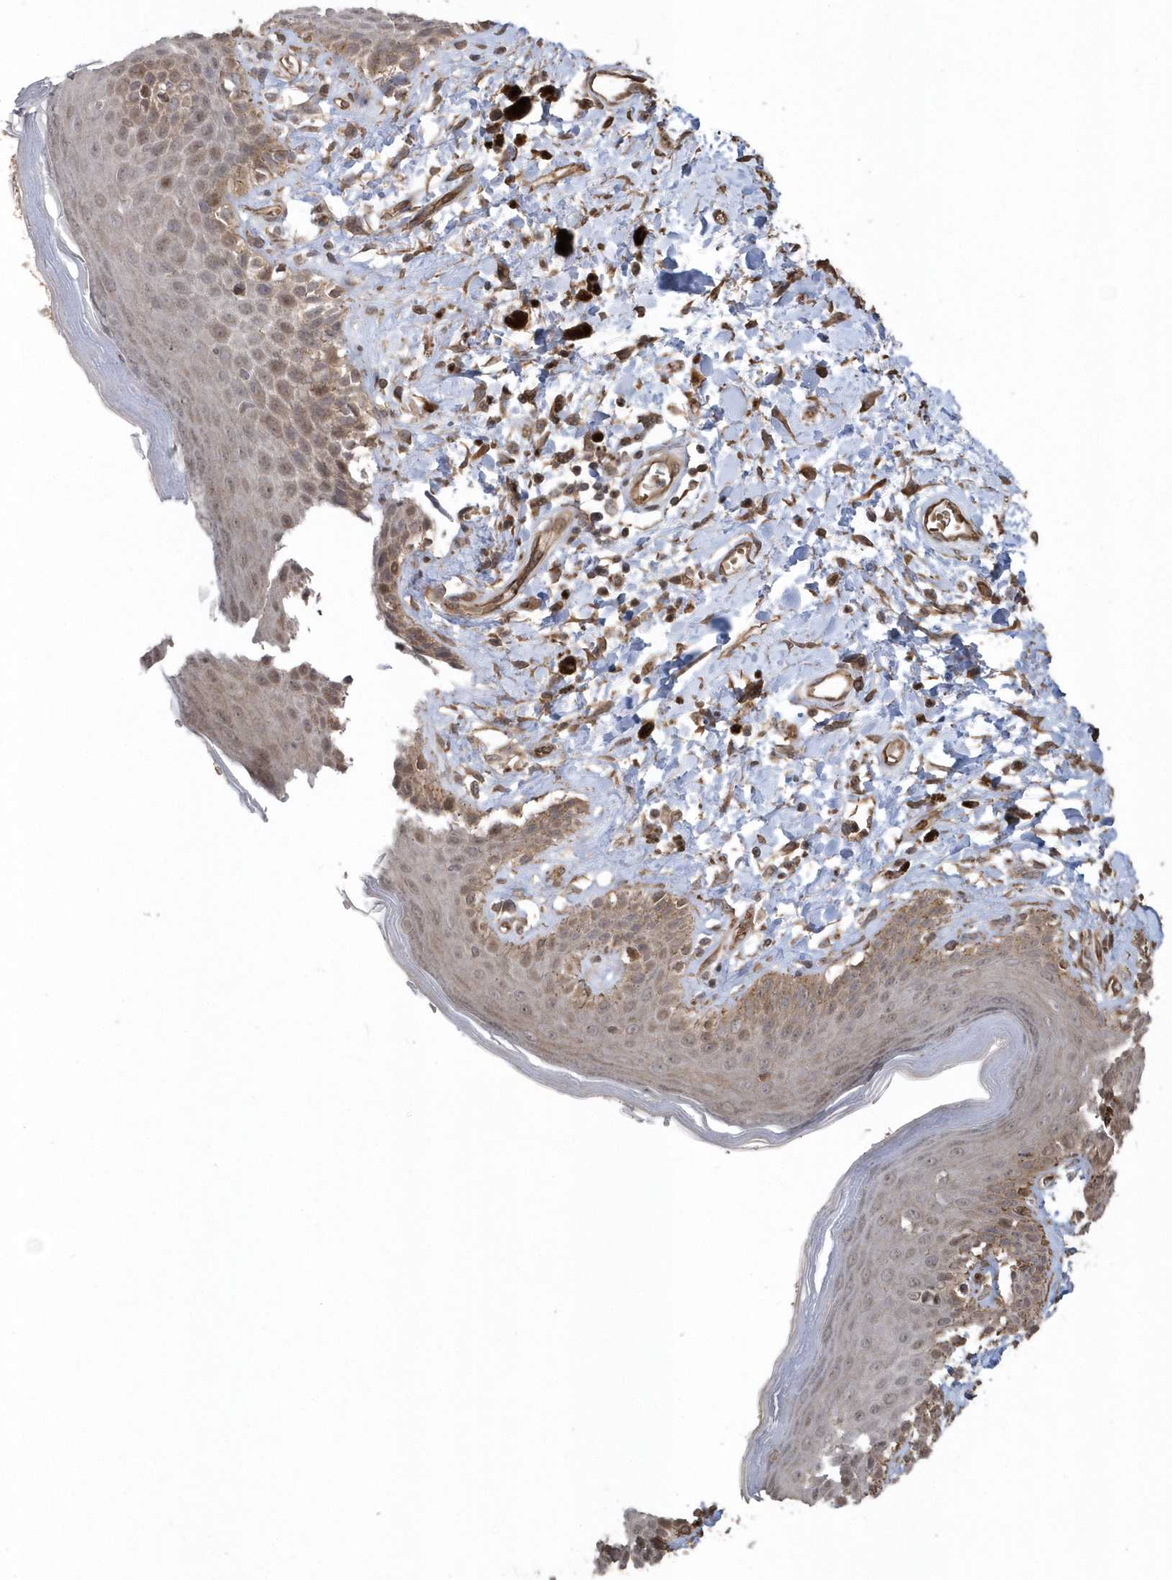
{"staining": {"intensity": "moderate", "quantity": ">75%", "location": "cytoplasmic/membranous"}, "tissue": "skin", "cell_type": "Epidermal cells", "image_type": "normal", "snomed": [{"axis": "morphology", "description": "Normal tissue, NOS"}, {"axis": "topography", "description": "Anal"}], "caption": "IHC (DAB (3,3'-diaminobenzidine)) staining of benign human skin displays moderate cytoplasmic/membranous protein staining in about >75% of epidermal cells.", "gene": "HERPUD1", "patient": {"sex": "female", "age": 78}}